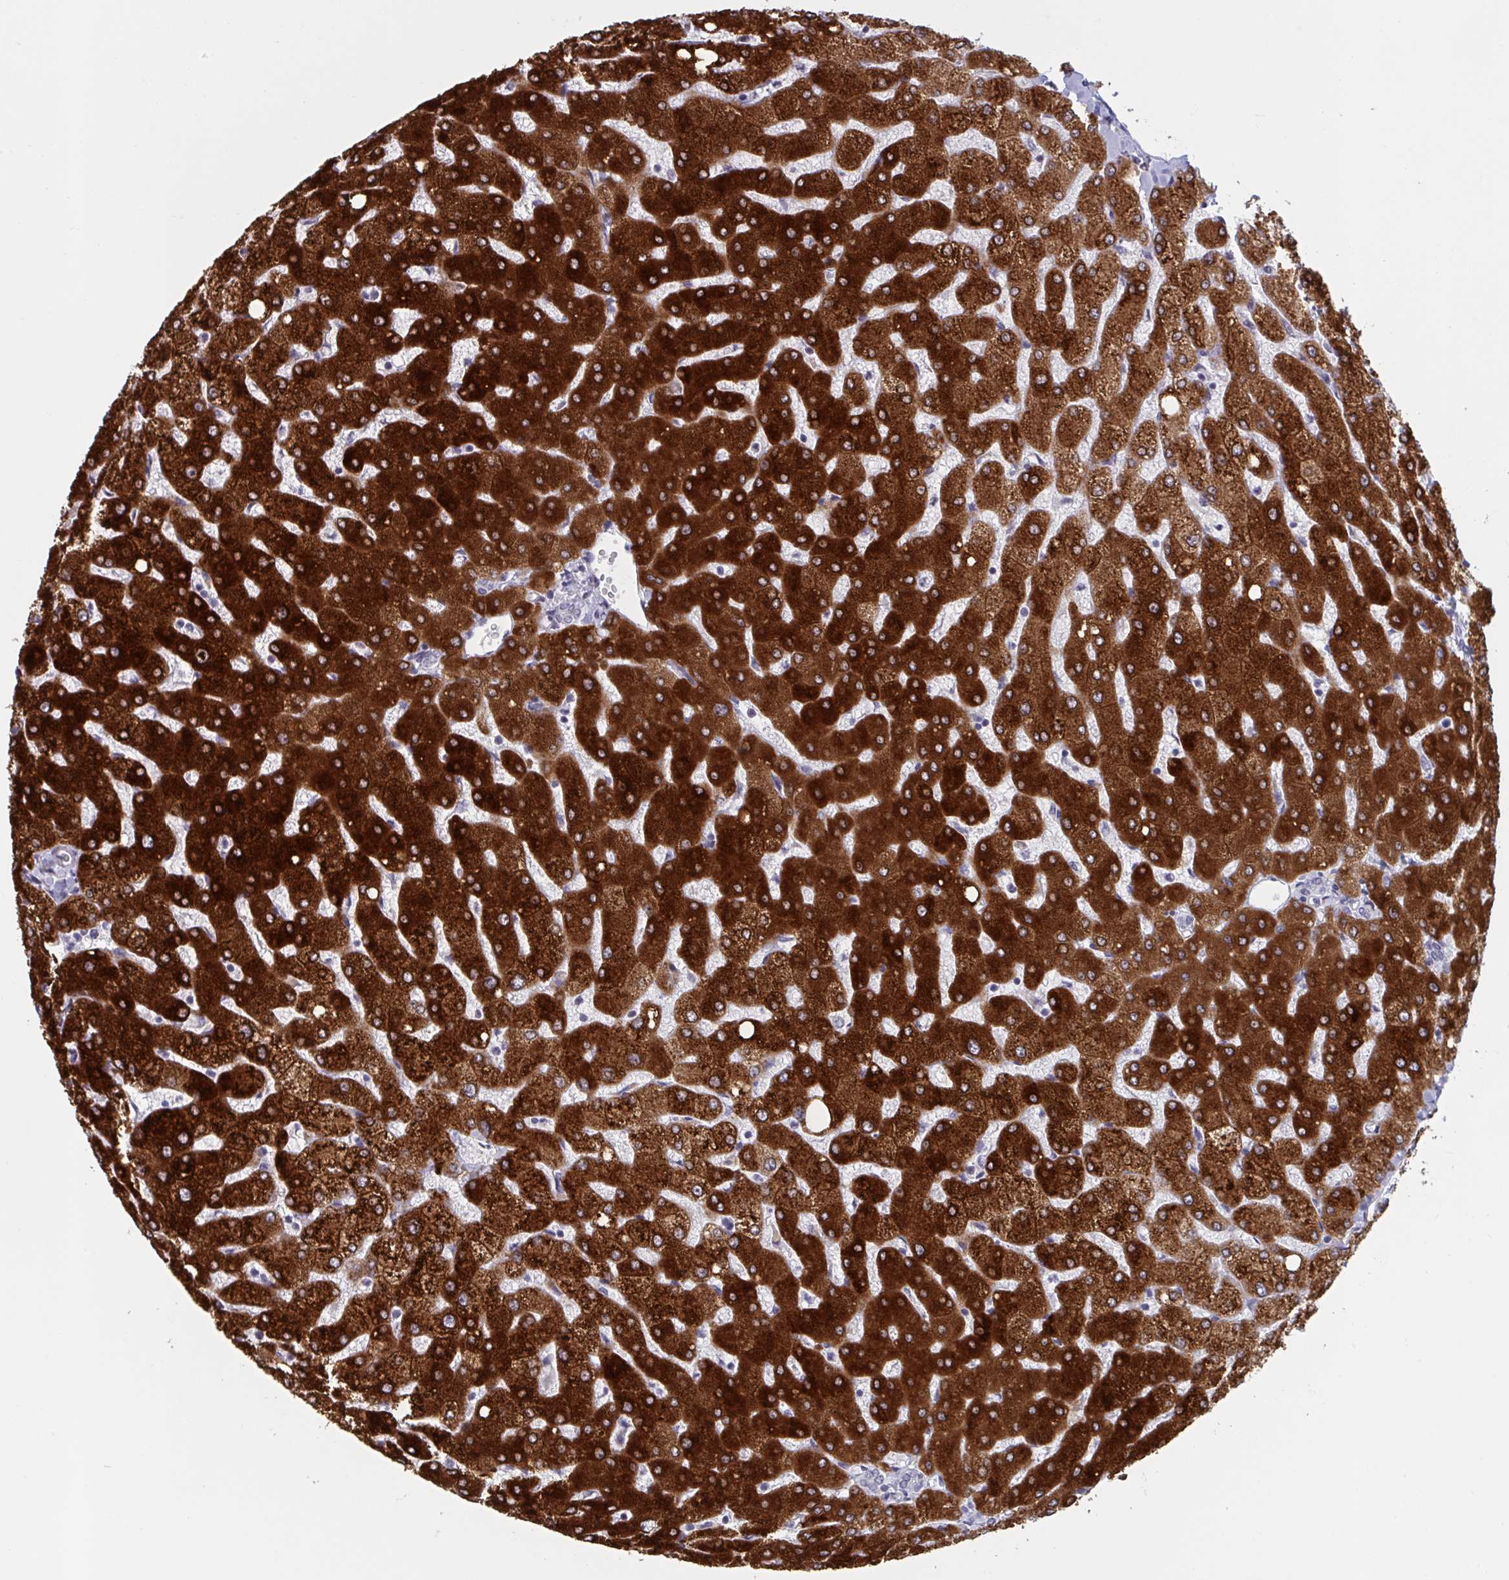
{"staining": {"intensity": "negative", "quantity": "none", "location": "none"}, "tissue": "liver", "cell_type": "Cholangiocytes", "image_type": "normal", "snomed": [{"axis": "morphology", "description": "Normal tissue, NOS"}, {"axis": "topography", "description": "Liver"}], "caption": "IHC of unremarkable liver displays no expression in cholangiocytes. Nuclei are stained in blue.", "gene": "HSD17B6", "patient": {"sex": "female", "age": 54}}